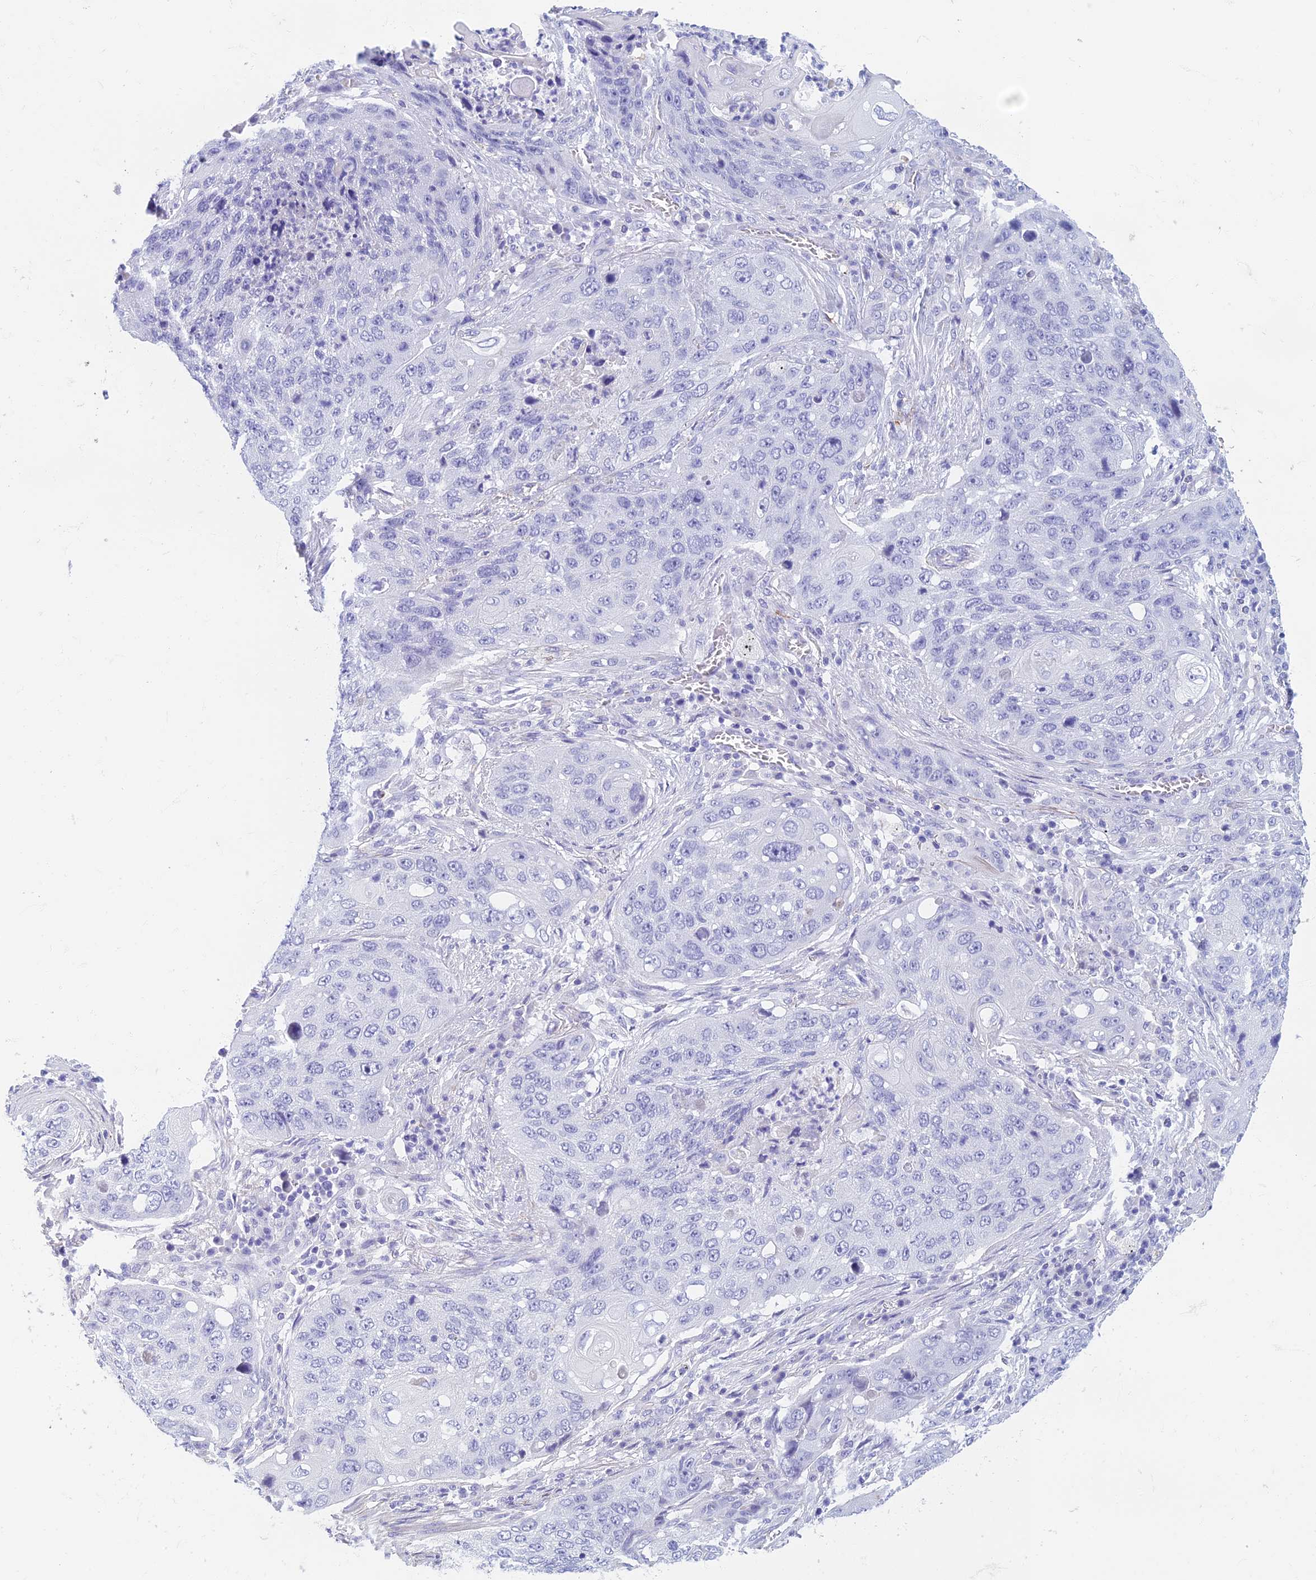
{"staining": {"intensity": "negative", "quantity": "none", "location": "none"}, "tissue": "lung cancer", "cell_type": "Tumor cells", "image_type": "cancer", "snomed": [{"axis": "morphology", "description": "Squamous cell carcinoma, NOS"}, {"axis": "topography", "description": "Lung"}], "caption": "IHC of human lung squamous cell carcinoma demonstrates no expression in tumor cells. Nuclei are stained in blue.", "gene": "ETFRF1", "patient": {"sex": "female", "age": 63}}